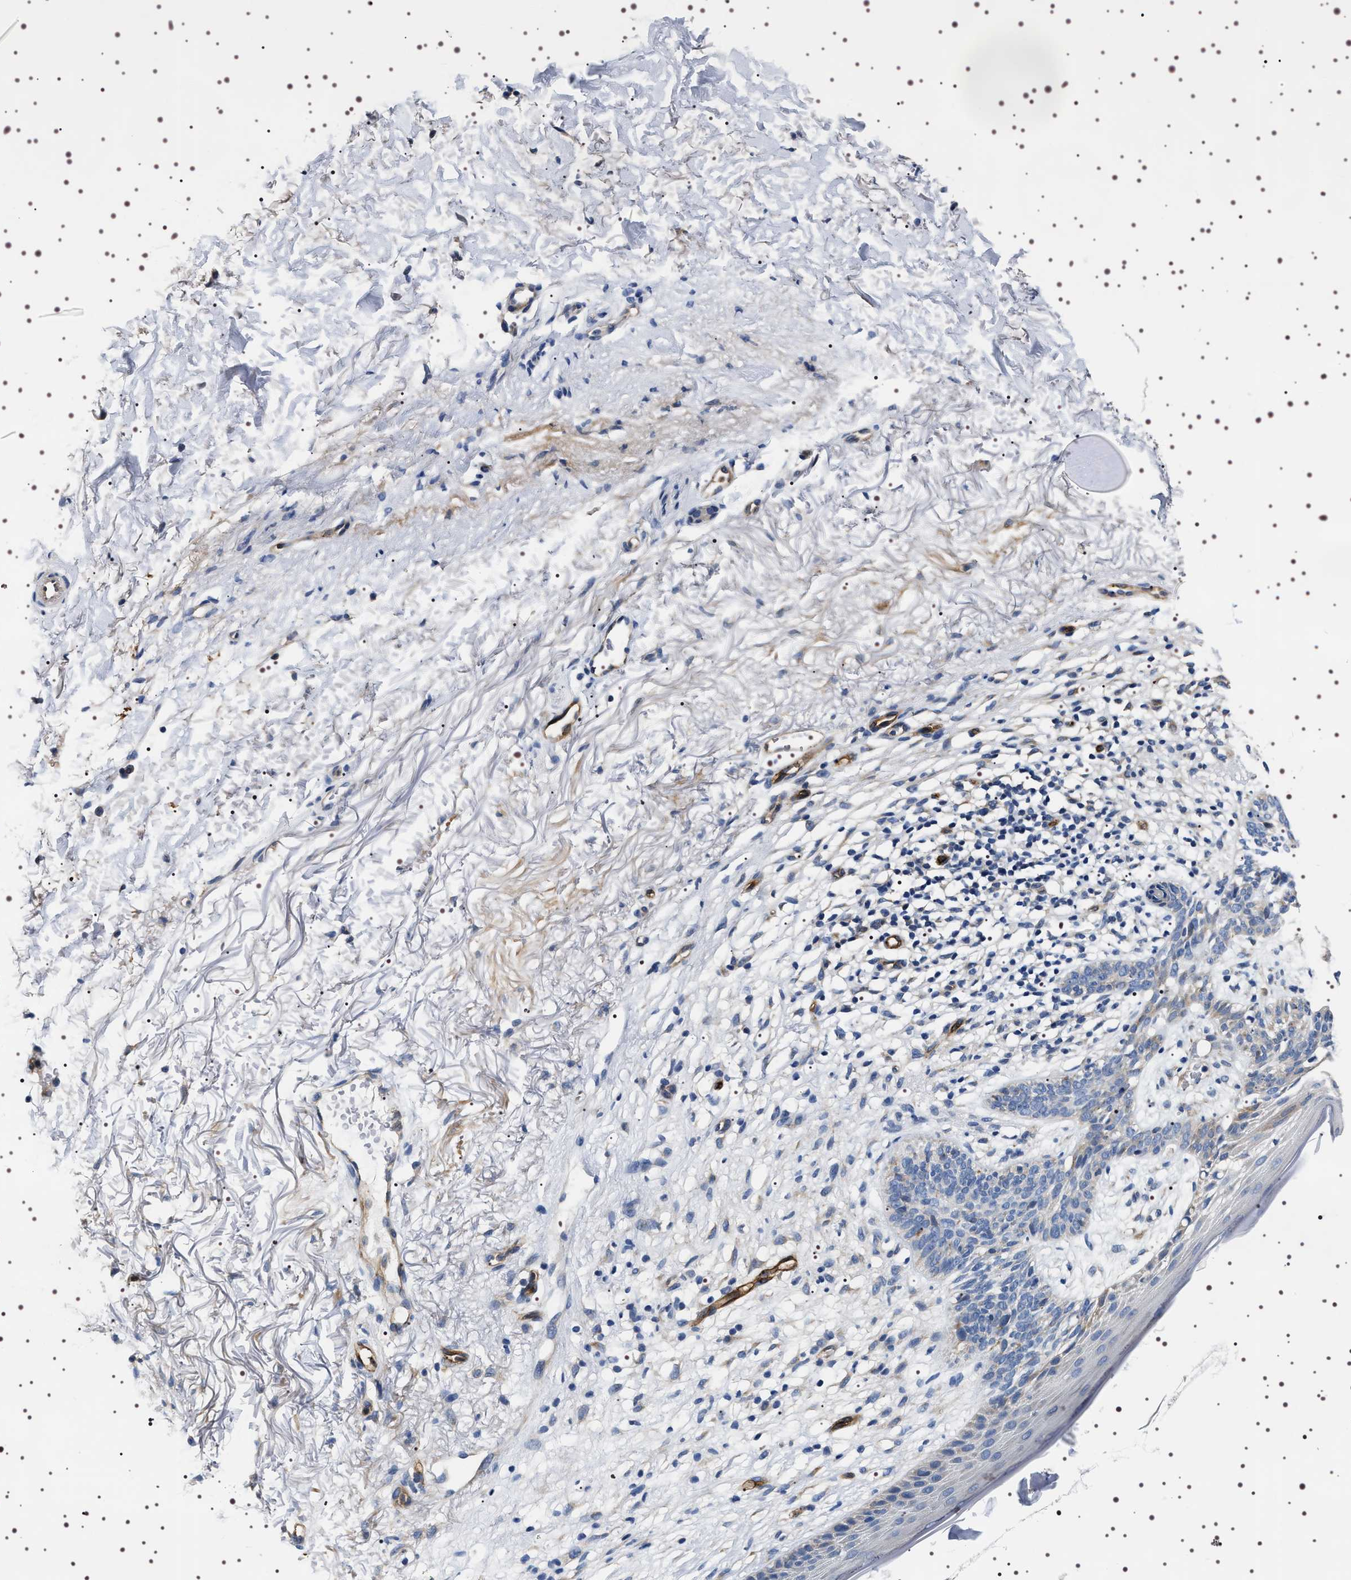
{"staining": {"intensity": "negative", "quantity": "none", "location": "none"}, "tissue": "skin cancer", "cell_type": "Tumor cells", "image_type": "cancer", "snomed": [{"axis": "morphology", "description": "Basal cell carcinoma"}, {"axis": "topography", "description": "Skin"}], "caption": "Tumor cells show no significant protein staining in skin cancer (basal cell carcinoma).", "gene": "ALPL", "patient": {"sex": "female", "age": 70}}